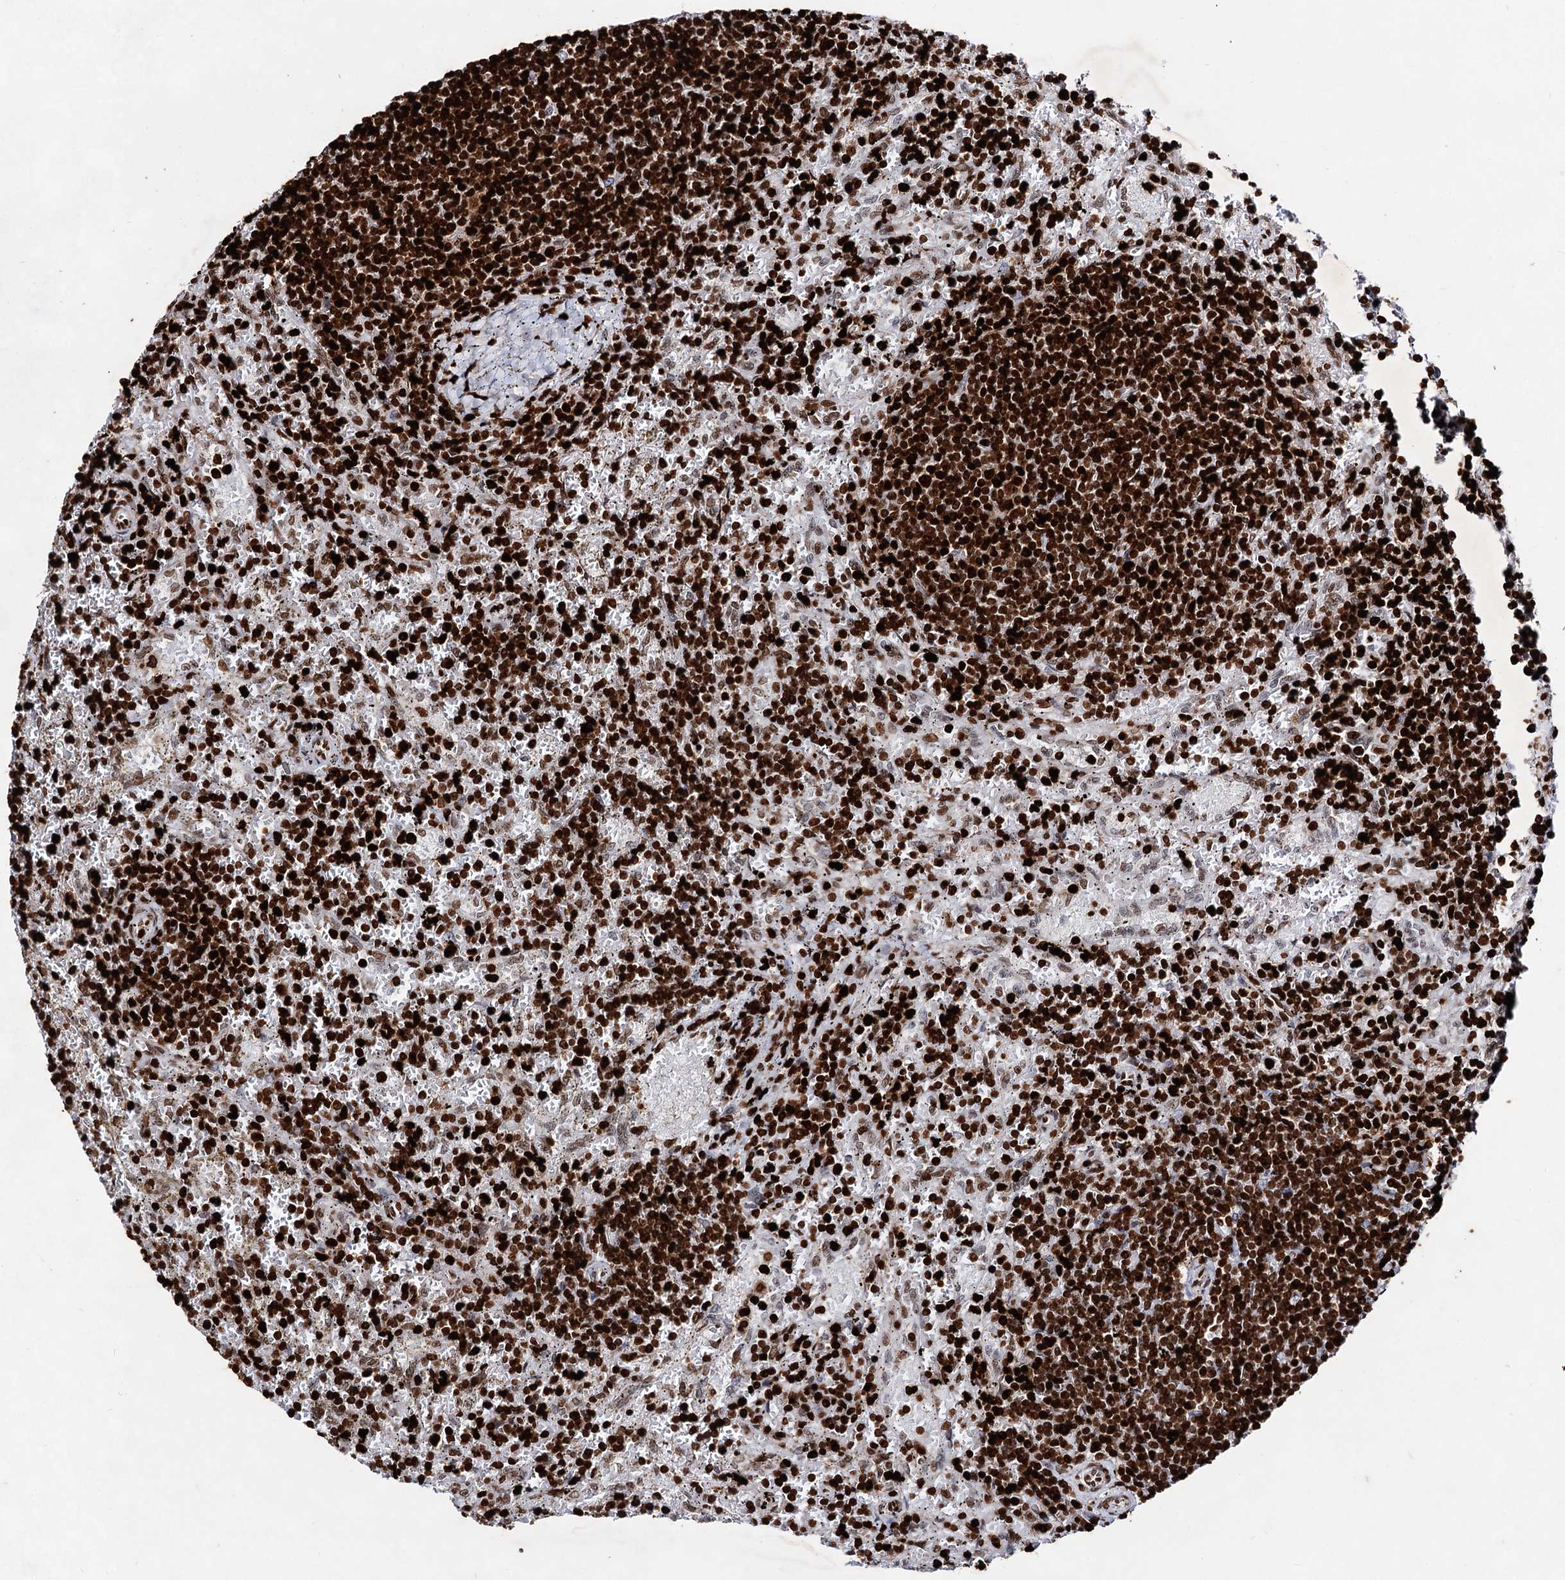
{"staining": {"intensity": "strong", "quantity": ">75%", "location": "nuclear"}, "tissue": "lymphoma", "cell_type": "Tumor cells", "image_type": "cancer", "snomed": [{"axis": "morphology", "description": "Malignant lymphoma, non-Hodgkin's type, Low grade"}, {"axis": "topography", "description": "Spleen"}], "caption": "The photomicrograph shows a brown stain indicating the presence of a protein in the nuclear of tumor cells in malignant lymphoma, non-Hodgkin's type (low-grade).", "gene": "HMGB2", "patient": {"sex": "male", "age": 76}}